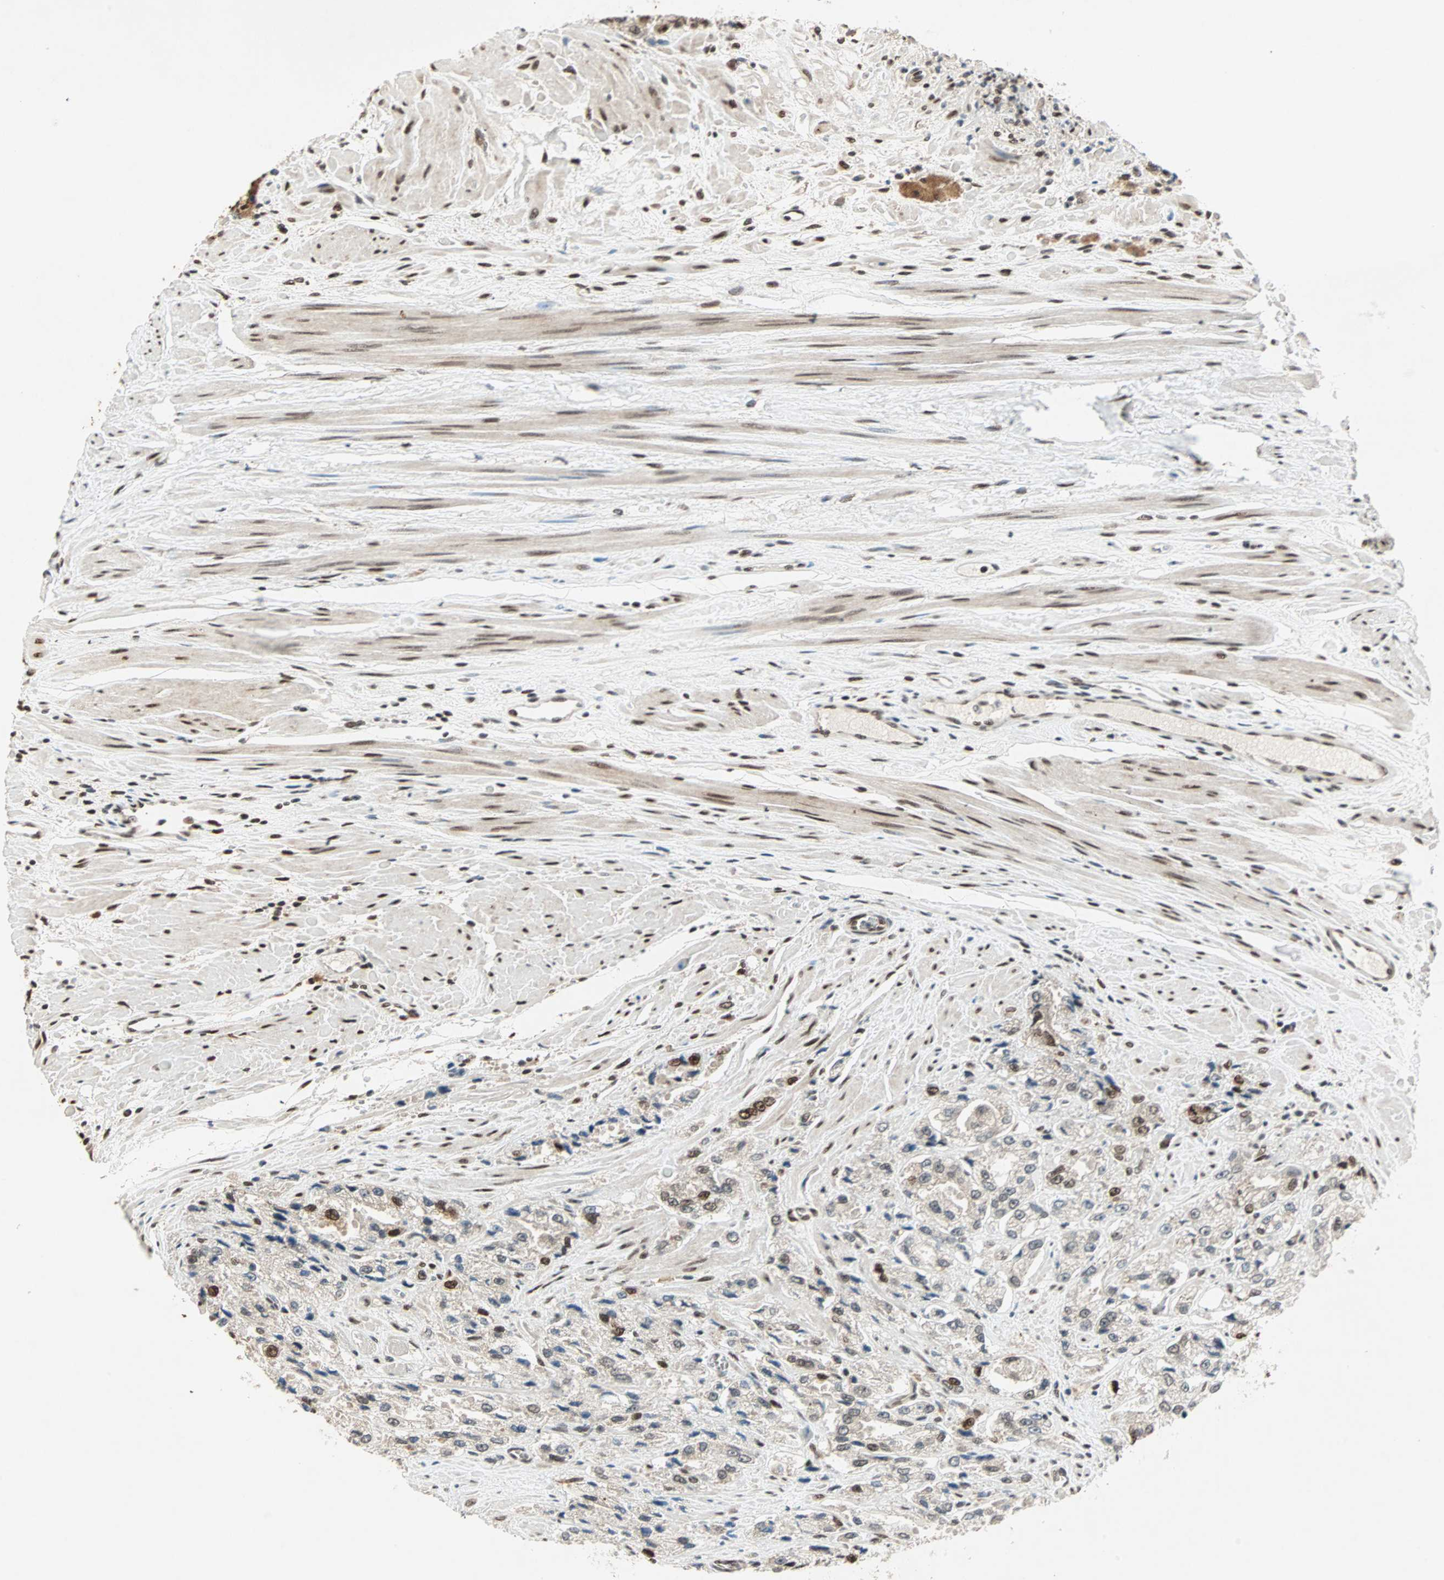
{"staining": {"intensity": "moderate", "quantity": "<25%", "location": "nuclear"}, "tissue": "prostate cancer", "cell_type": "Tumor cells", "image_type": "cancer", "snomed": [{"axis": "morphology", "description": "Adenocarcinoma, High grade"}, {"axis": "topography", "description": "Prostate"}], "caption": "Immunohistochemical staining of prostate high-grade adenocarcinoma reveals low levels of moderate nuclear staining in about <25% of tumor cells.", "gene": "MDC1", "patient": {"sex": "male", "age": 58}}